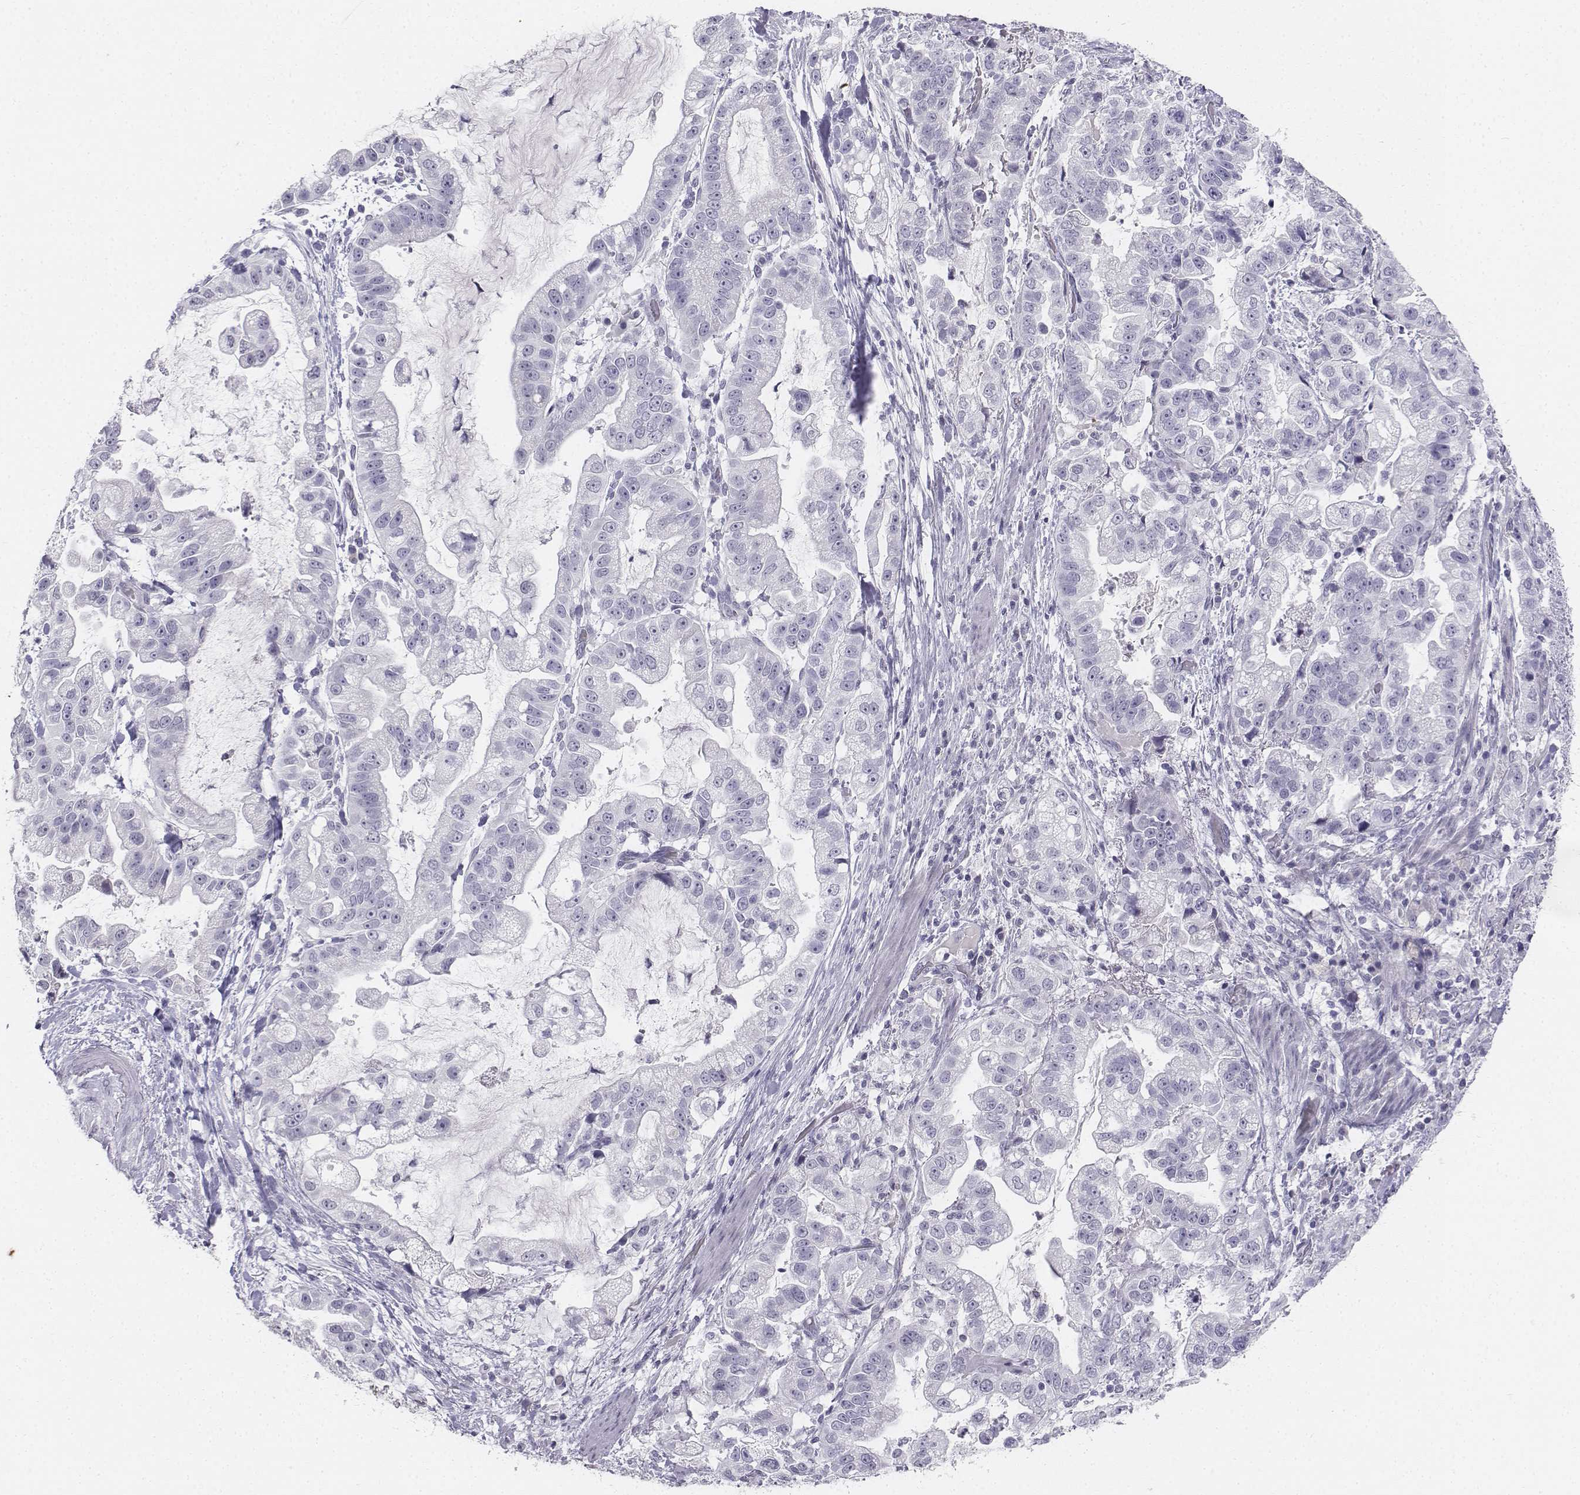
{"staining": {"intensity": "negative", "quantity": "none", "location": "none"}, "tissue": "stomach cancer", "cell_type": "Tumor cells", "image_type": "cancer", "snomed": [{"axis": "morphology", "description": "Adenocarcinoma, NOS"}, {"axis": "topography", "description": "Stomach"}], "caption": "DAB (3,3'-diaminobenzidine) immunohistochemical staining of stomach cancer reveals no significant expression in tumor cells.", "gene": "TH", "patient": {"sex": "male", "age": 59}}